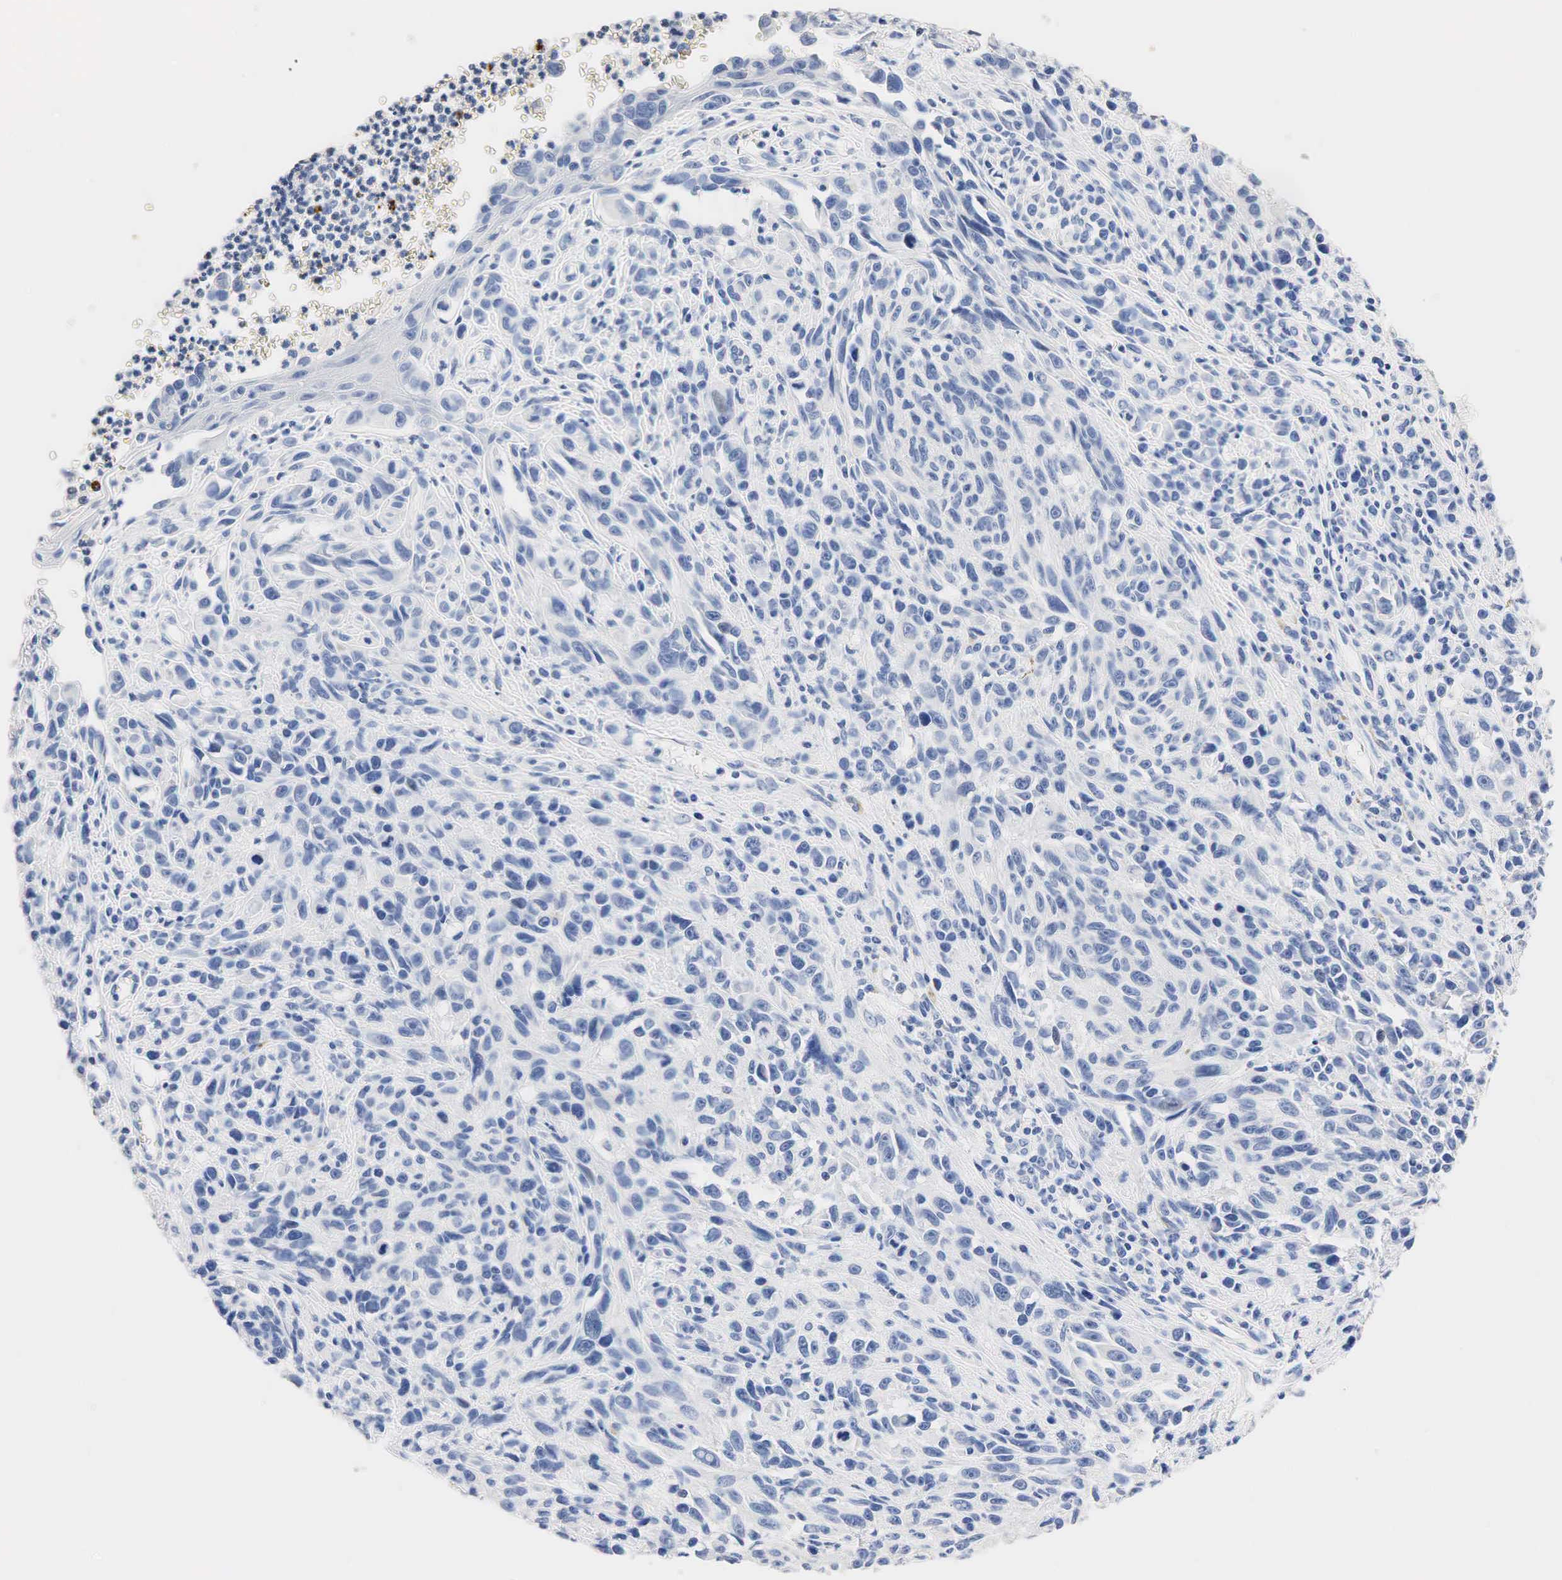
{"staining": {"intensity": "negative", "quantity": "none", "location": "none"}, "tissue": "melanoma", "cell_type": "Tumor cells", "image_type": "cancer", "snomed": [{"axis": "morphology", "description": "Malignant melanoma, NOS"}, {"axis": "topography", "description": "Skin"}], "caption": "A photomicrograph of human melanoma is negative for staining in tumor cells. (DAB immunohistochemistry, high magnification).", "gene": "SST", "patient": {"sex": "female", "age": 82}}